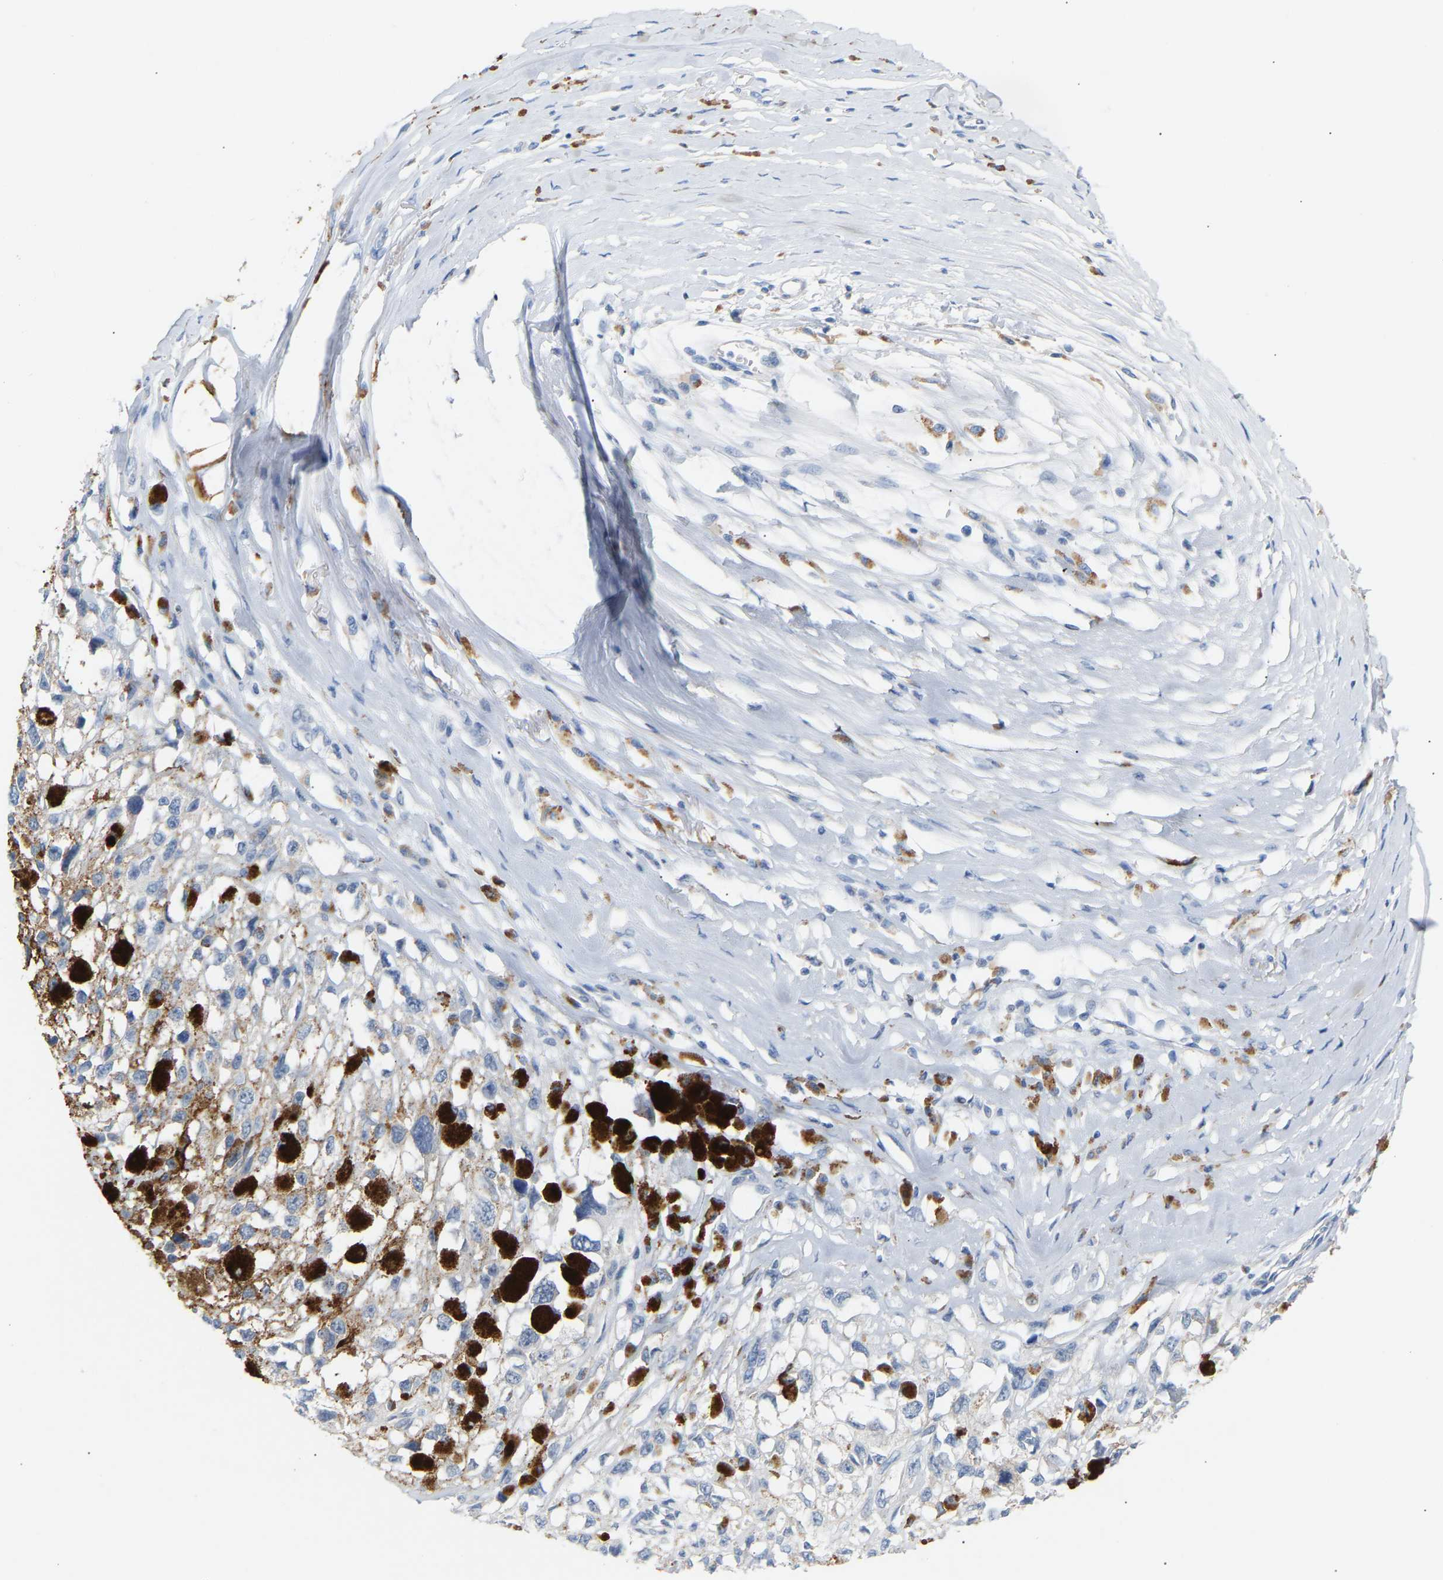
{"staining": {"intensity": "negative", "quantity": "none", "location": "none"}, "tissue": "melanoma", "cell_type": "Tumor cells", "image_type": "cancer", "snomed": [{"axis": "morphology", "description": "Malignant melanoma, Metastatic site"}, {"axis": "topography", "description": "Lymph node"}], "caption": "The IHC image has no significant positivity in tumor cells of malignant melanoma (metastatic site) tissue.", "gene": "PEX1", "patient": {"sex": "male", "age": 59}}